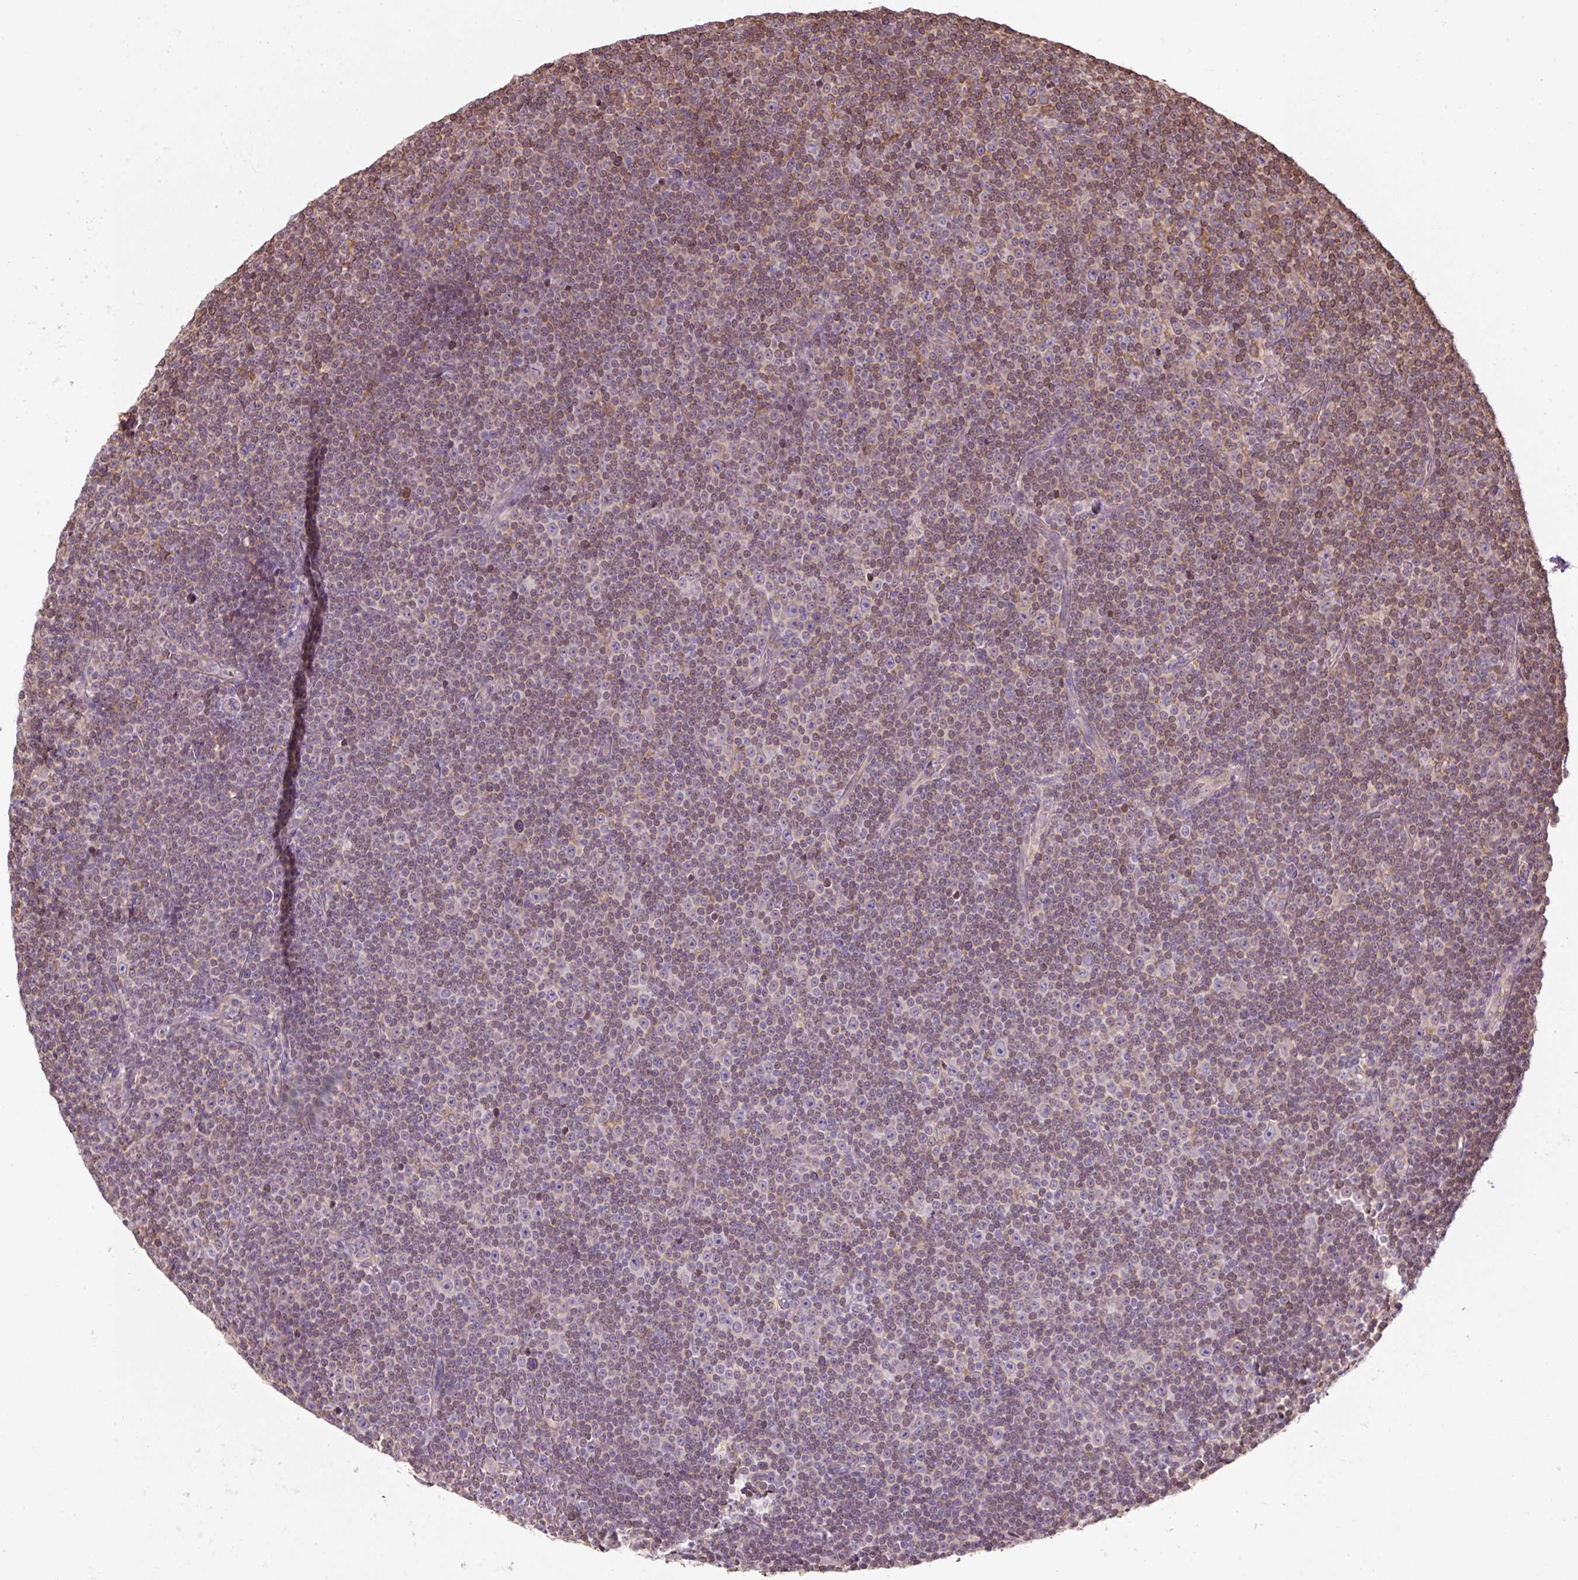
{"staining": {"intensity": "moderate", "quantity": "25%-75%", "location": "cytoplasmic/membranous,nuclear"}, "tissue": "lymphoma", "cell_type": "Tumor cells", "image_type": "cancer", "snomed": [{"axis": "morphology", "description": "Malignant lymphoma, non-Hodgkin's type, Low grade"}, {"axis": "topography", "description": "Lymph node"}], "caption": "Immunohistochemistry (IHC) staining of low-grade malignant lymphoma, non-Hodgkin's type, which displays medium levels of moderate cytoplasmic/membranous and nuclear positivity in approximately 25%-75% of tumor cells indicating moderate cytoplasmic/membranous and nuclear protein expression. The staining was performed using DAB (brown) for protein detection and nuclei were counterstained in hematoxylin (blue).", "gene": "PRKCSH", "patient": {"sex": "female", "age": 67}}